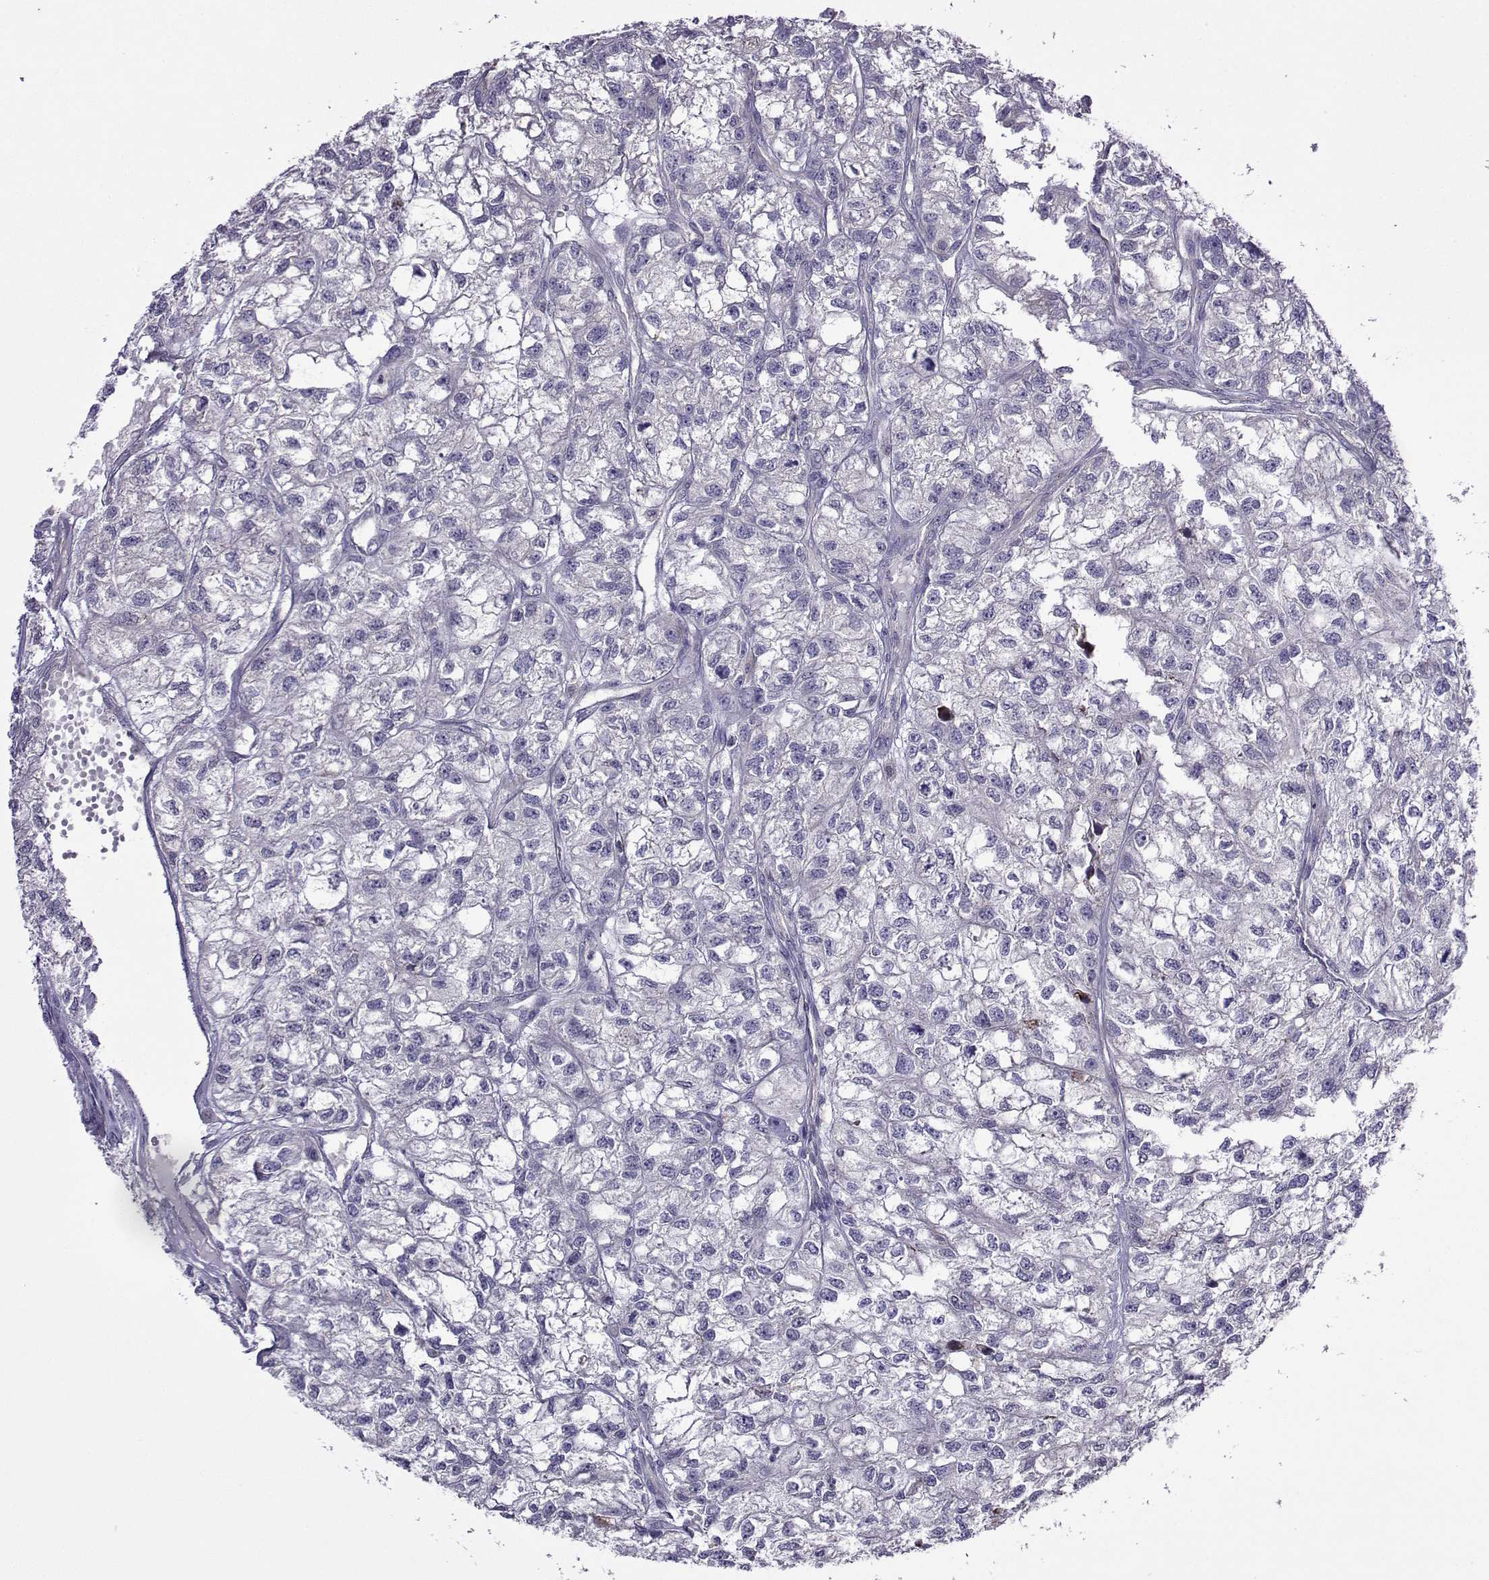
{"staining": {"intensity": "negative", "quantity": "none", "location": "none"}, "tissue": "renal cancer", "cell_type": "Tumor cells", "image_type": "cancer", "snomed": [{"axis": "morphology", "description": "Adenocarcinoma, NOS"}, {"axis": "topography", "description": "Kidney"}], "caption": "IHC photomicrograph of neoplastic tissue: renal cancer (adenocarcinoma) stained with DAB (3,3'-diaminobenzidine) reveals no significant protein staining in tumor cells.", "gene": "FCAMR", "patient": {"sex": "male", "age": 56}}